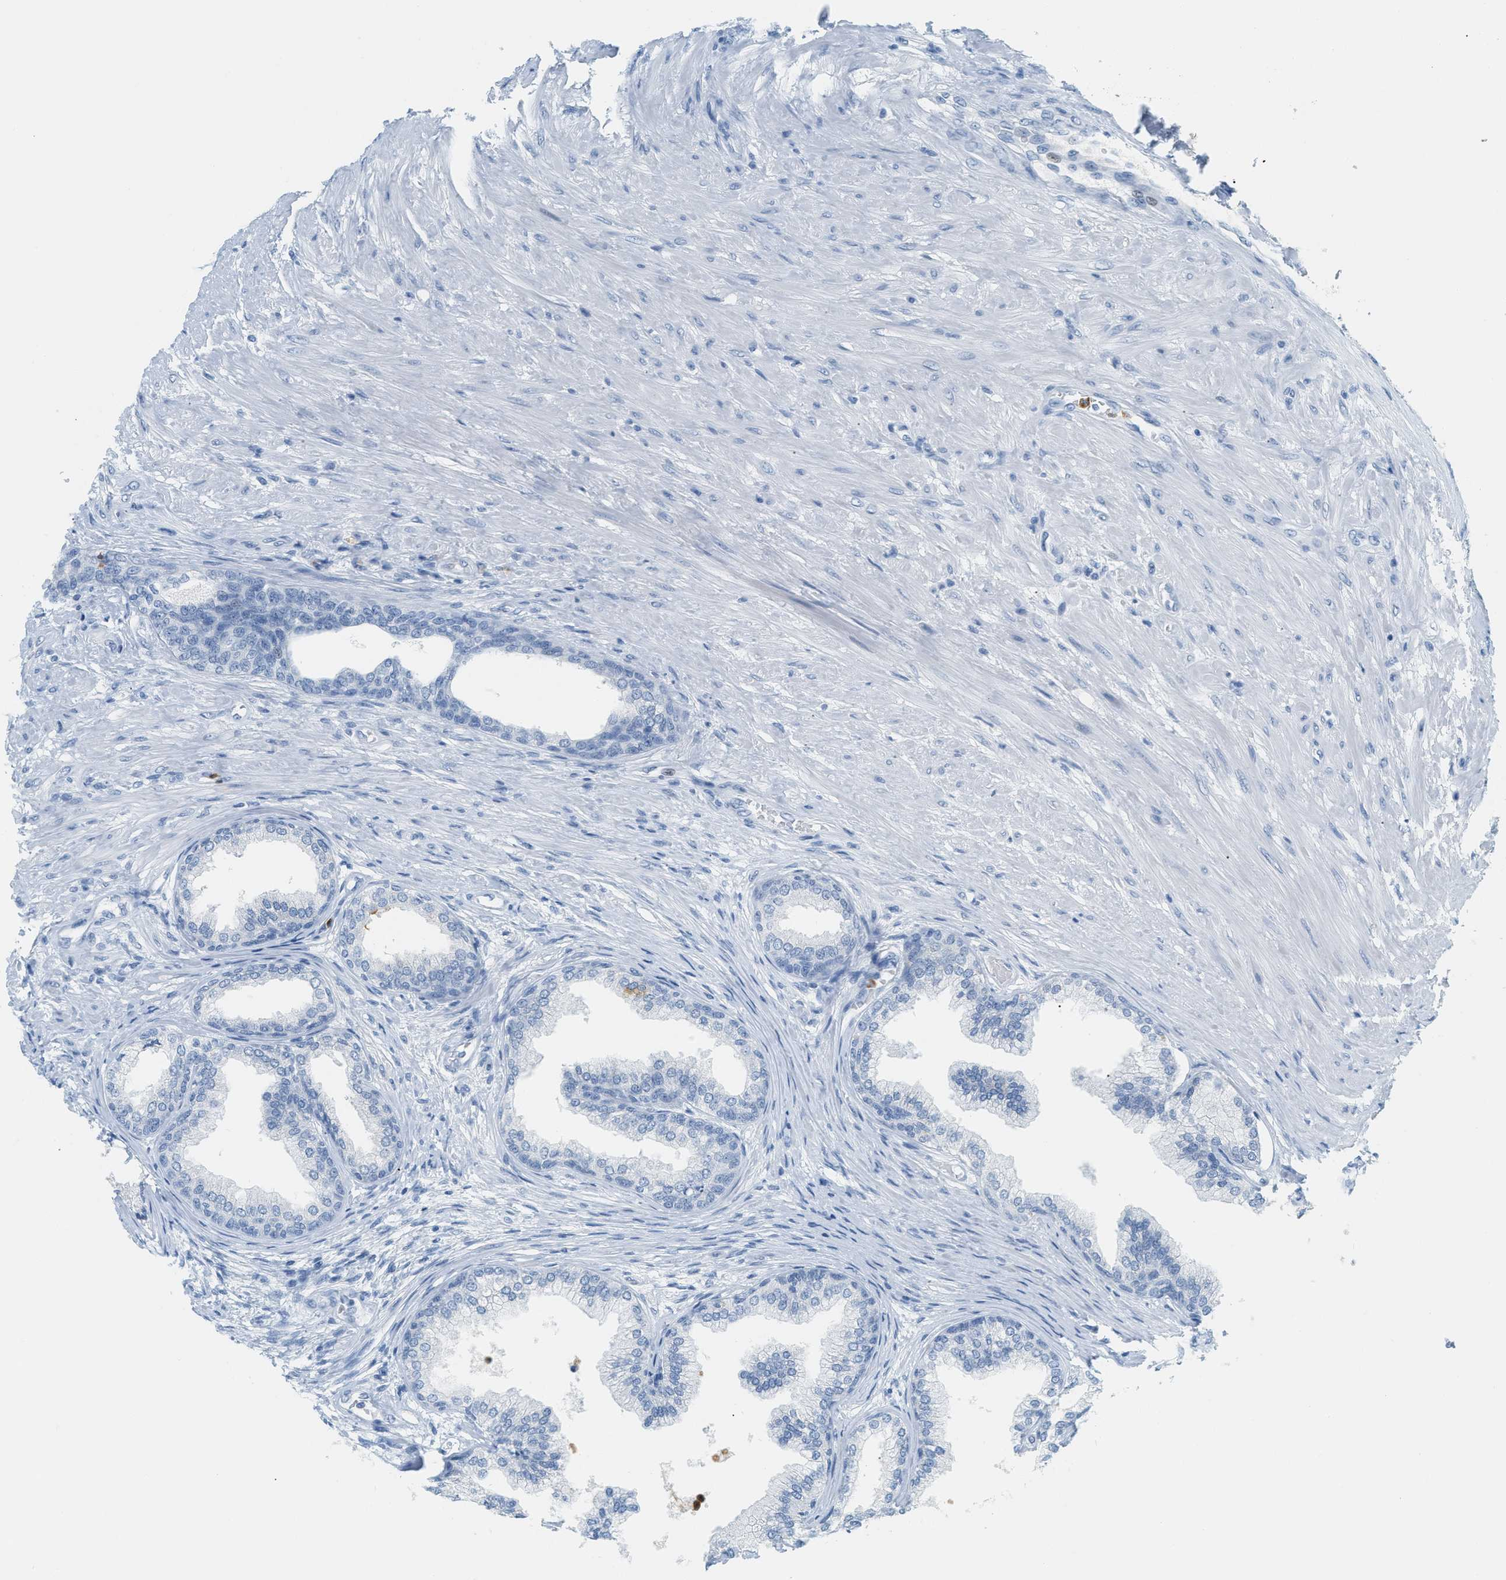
{"staining": {"intensity": "weak", "quantity": "<25%", "location": "cytoplasmic/membranous"}, "tissue": "prostate", "cell_type": "Glandular cells", "image_type": "normal", "snomed": [{"axis": "morphology", "description": "Normal tissue, NOS"}, {"axis": "topography", "description": "Prostate"}], "caption": "This histopathology image is of normal prostate stained with immunohistochemistry to label a protein in brown with the nuclei are counter-stained blue. There is no staining in glandular cells.", "gene": "LCN2", "patient": {"sex": "male", "age": 76}}